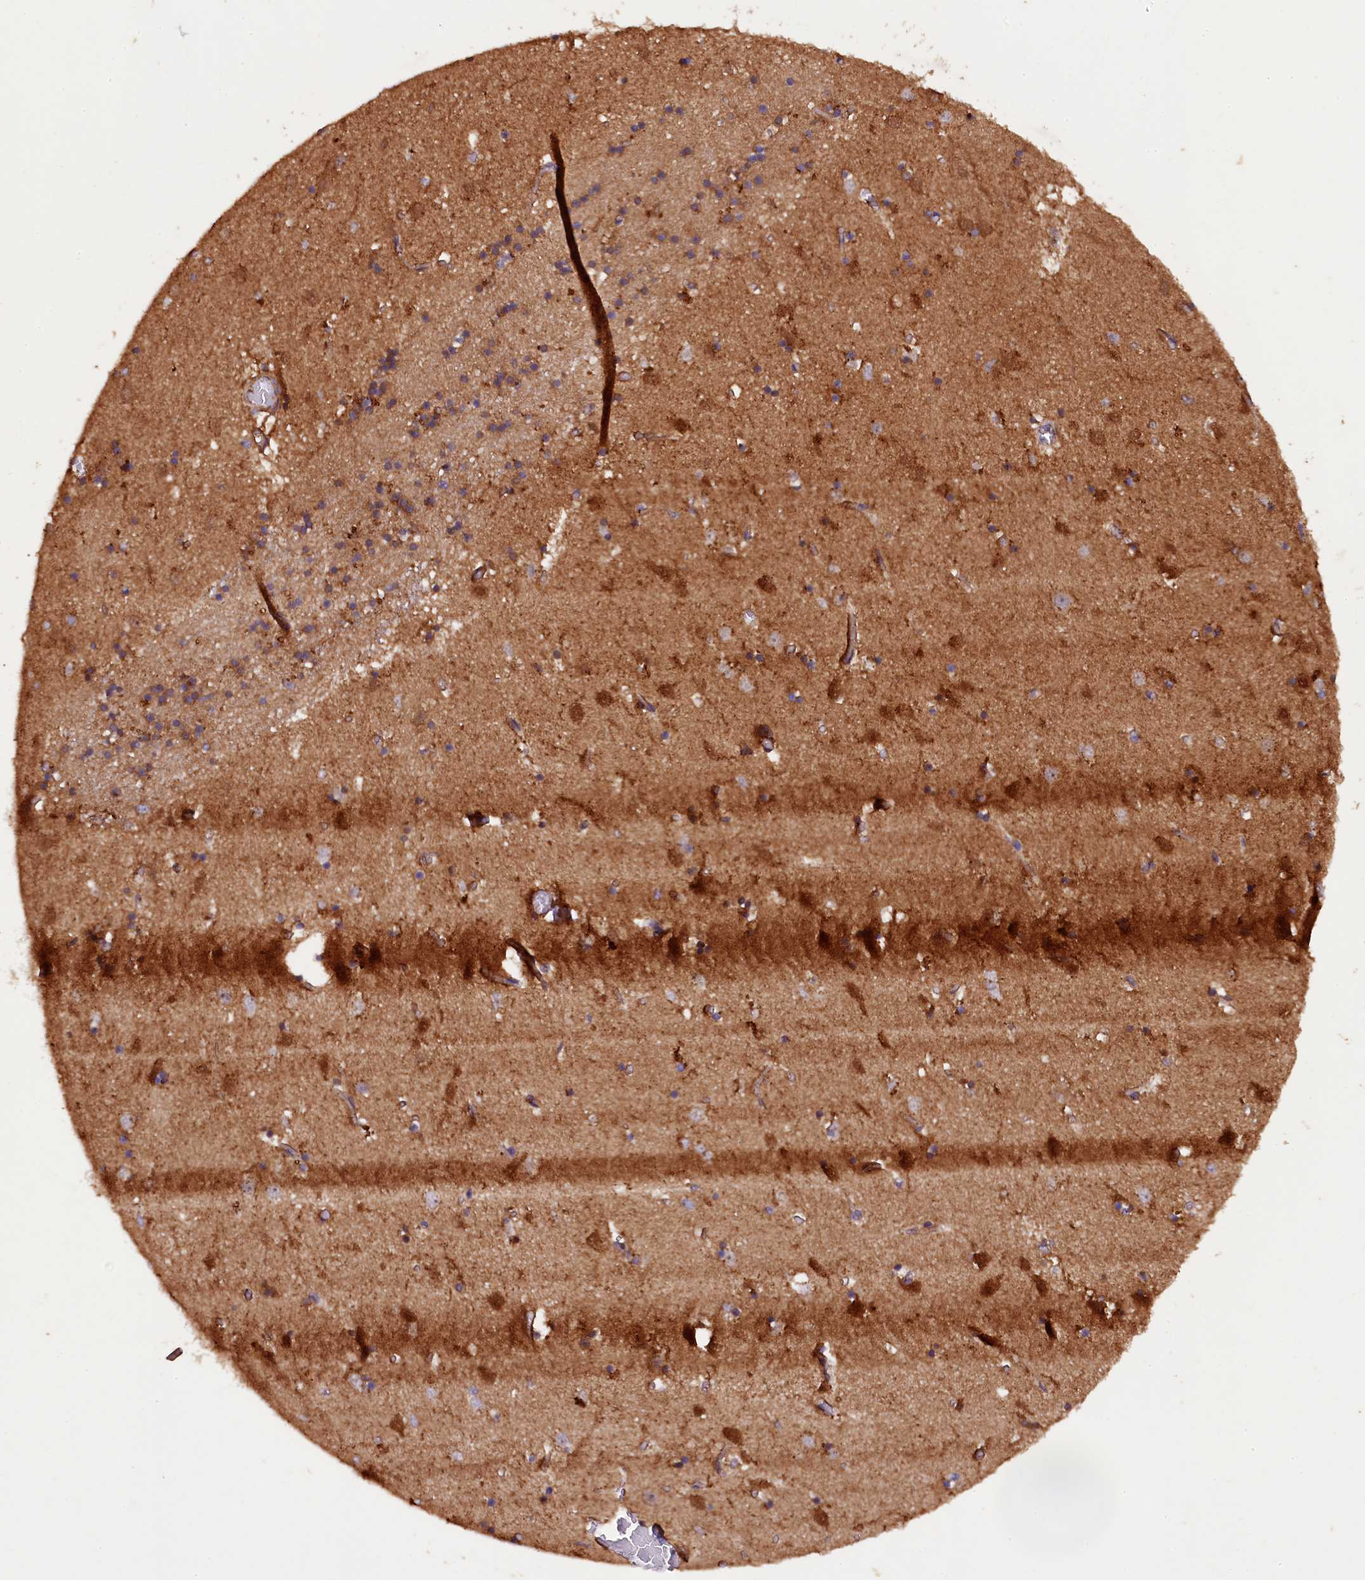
{"staining": {"intensity": "moderate", "quantity": "25%-75%", "location": "cytoplasmic/membranous"}, "tissue": "caudate", "cell_type": "Glial cells", "image_type": "normal", "snomed": [{"axis": "morphology", "description": "Normal tissue, NOS"}, {"axis": "topography", "description": "Lateral ventricle wall"}], "caption": "About 25%-75% of glial cells in normal caudate demonstrate moderate cytoplasmic/membranous protein staining as visualized by brown immunohistochemical staining.", "gene": "PLXNB1", "patient": {"sex": "male", "age": 70}}